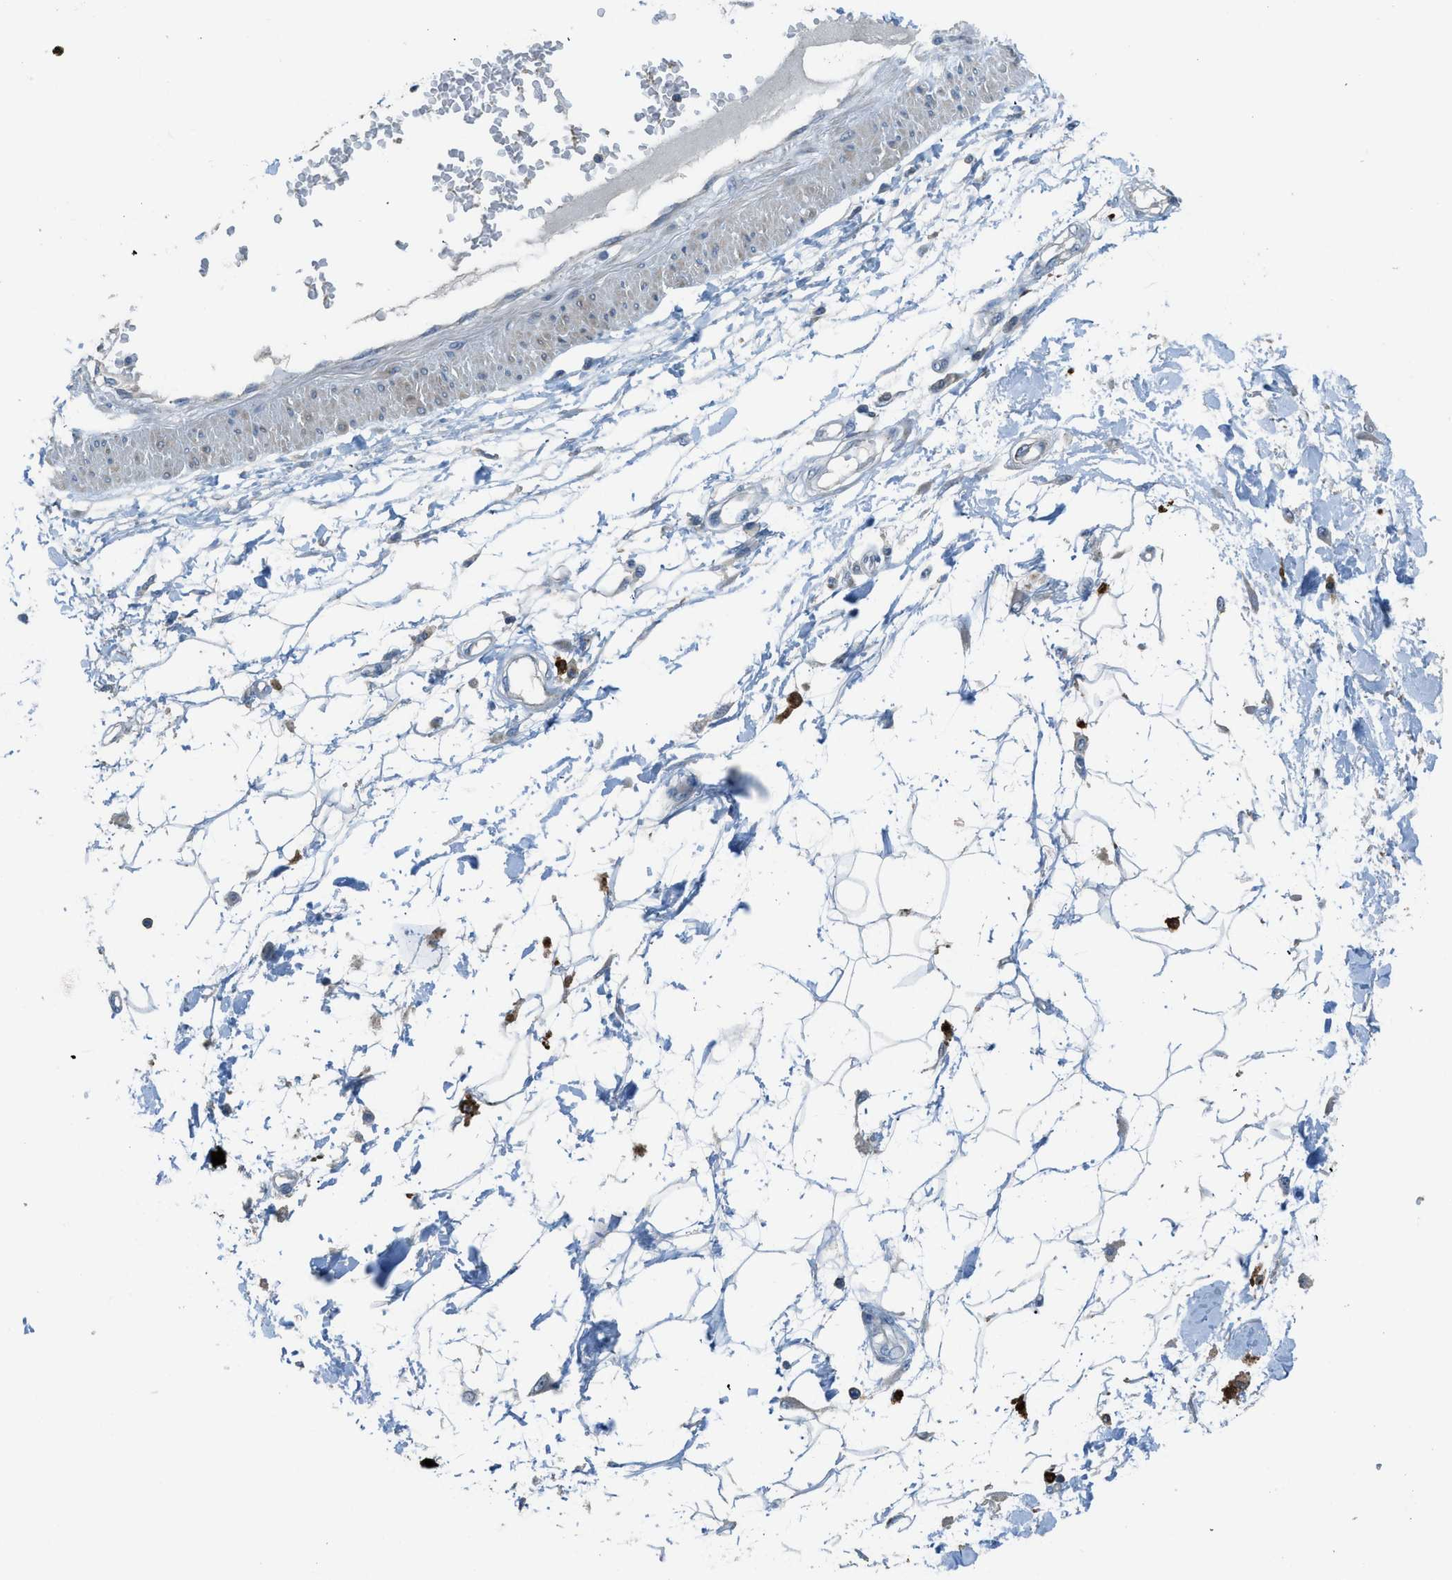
{"staining": {"intensity": "negative", "quantity": "none", "location": "none"}, "tissue": "adipose tissue", "cell_type": "Adipocytes", "image_type": "normal", "snomed": [{"axis": "morphology", "description": "Normal tissue, NOS"}, {"axis": "morphology", "description": "Squamous cell carcinoma, NOS"}, {"axis": "topography", "description": "Skin"}, {"axis": "topography", "description": "Peripheral nerve tissue"}], "caption": "This is an immunohistochemistry (IHC) photomicrograph of benign adipose tissue. There is no positivity in adipocytes.", "gene": "TIMD4", "patient": {"sex": "male", "age": 83}}